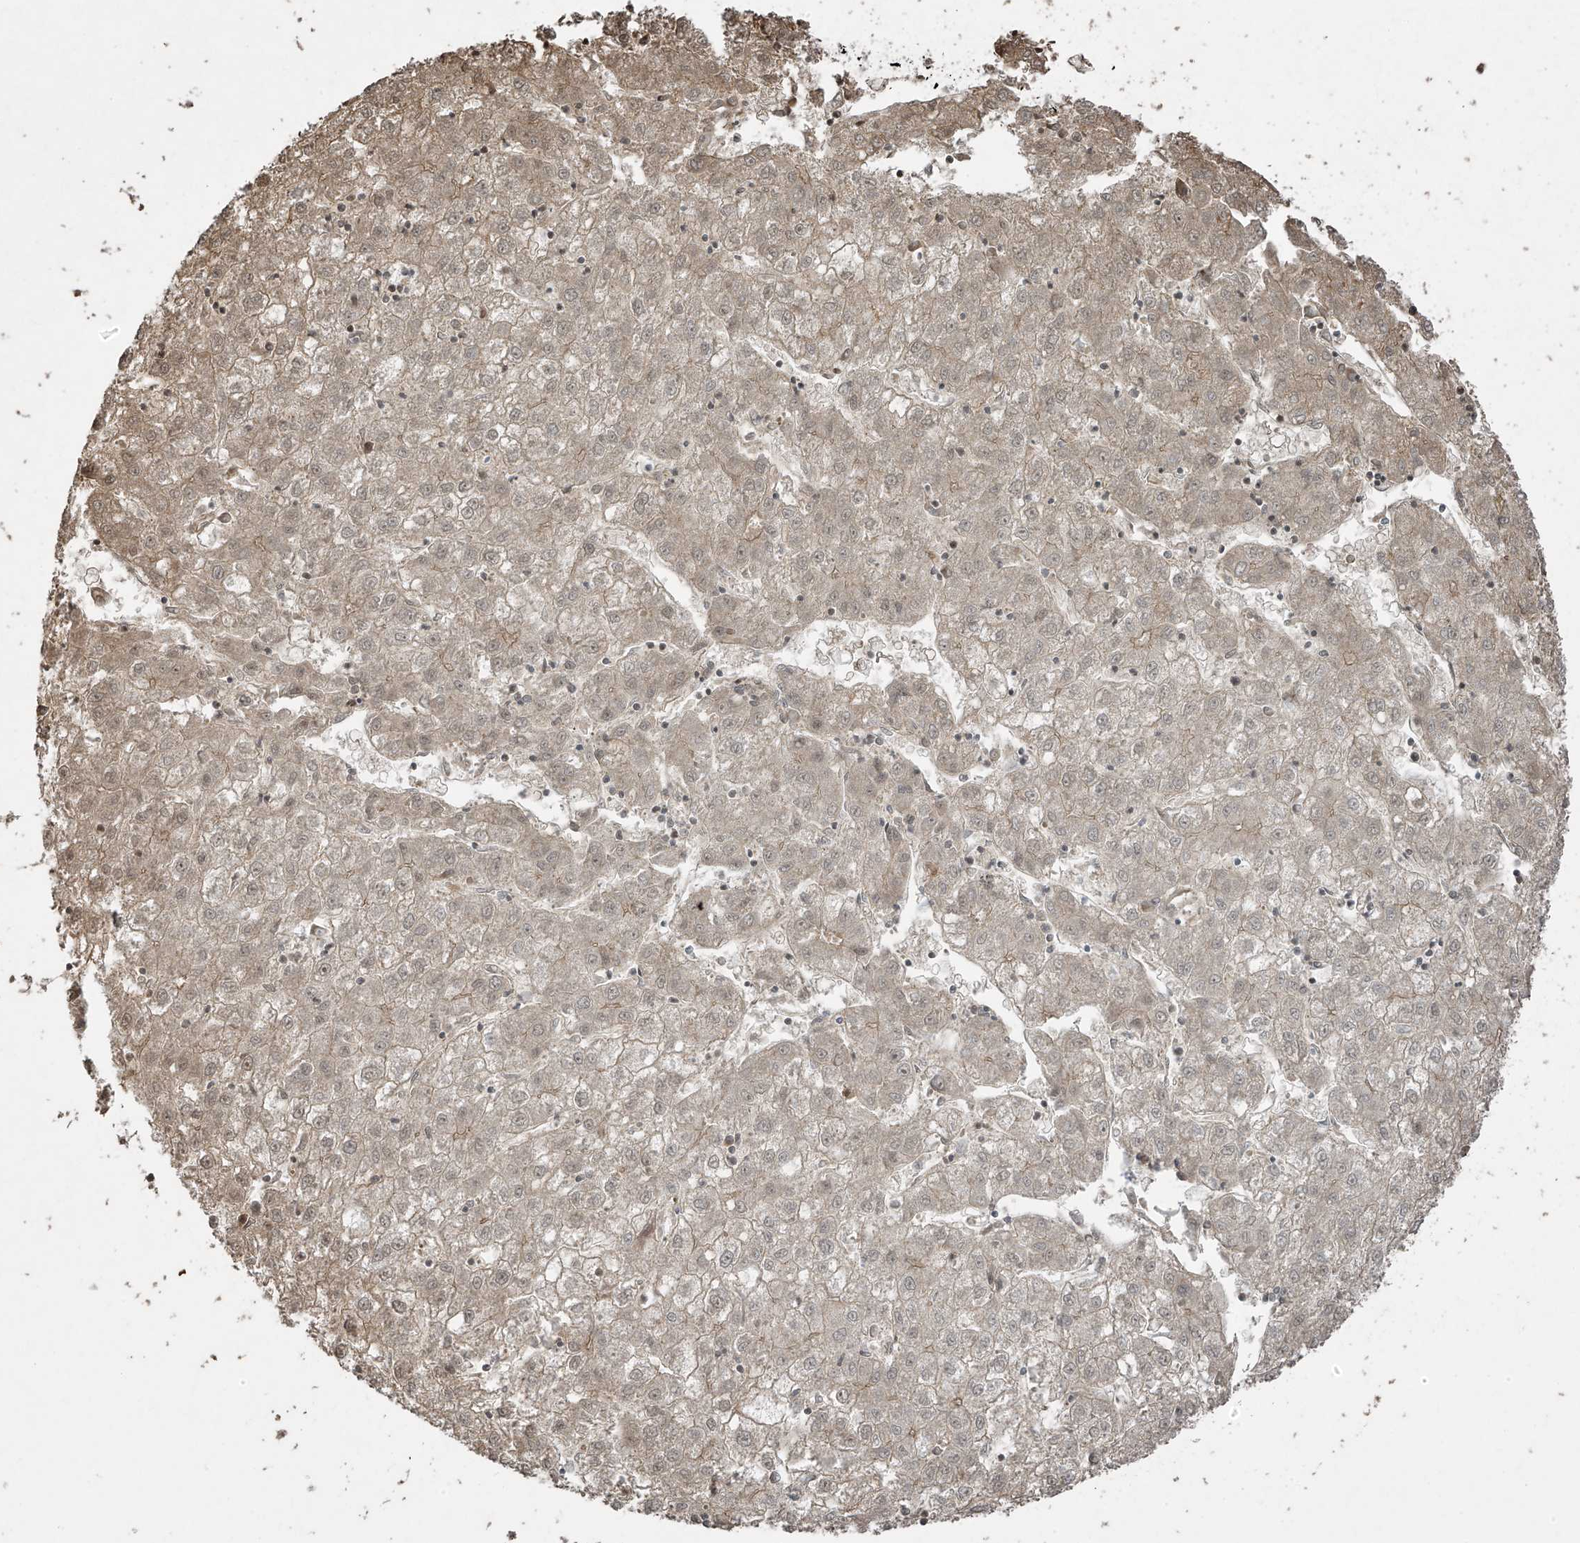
{"staining": {"intensity": "negative", "quantity": "none", "location": "none"}, "tissue": "liver cancer", "cell_type": "Tumor cells", "image_type": "cancer", "snomed": [{"axis": "morphology", "description": "Carcinoma, Hepatocellular, NOS"}, {"axis": "topography", "description": "Liver"}], "caption": "High power microscopy micrograph of an immunohistochemistry micrograph of liver hepatocellular carcinoma, revealing no significant positivity in tumor cells.", "gene": "TTC22", "patient": {"sex": "male", "age": 72}}